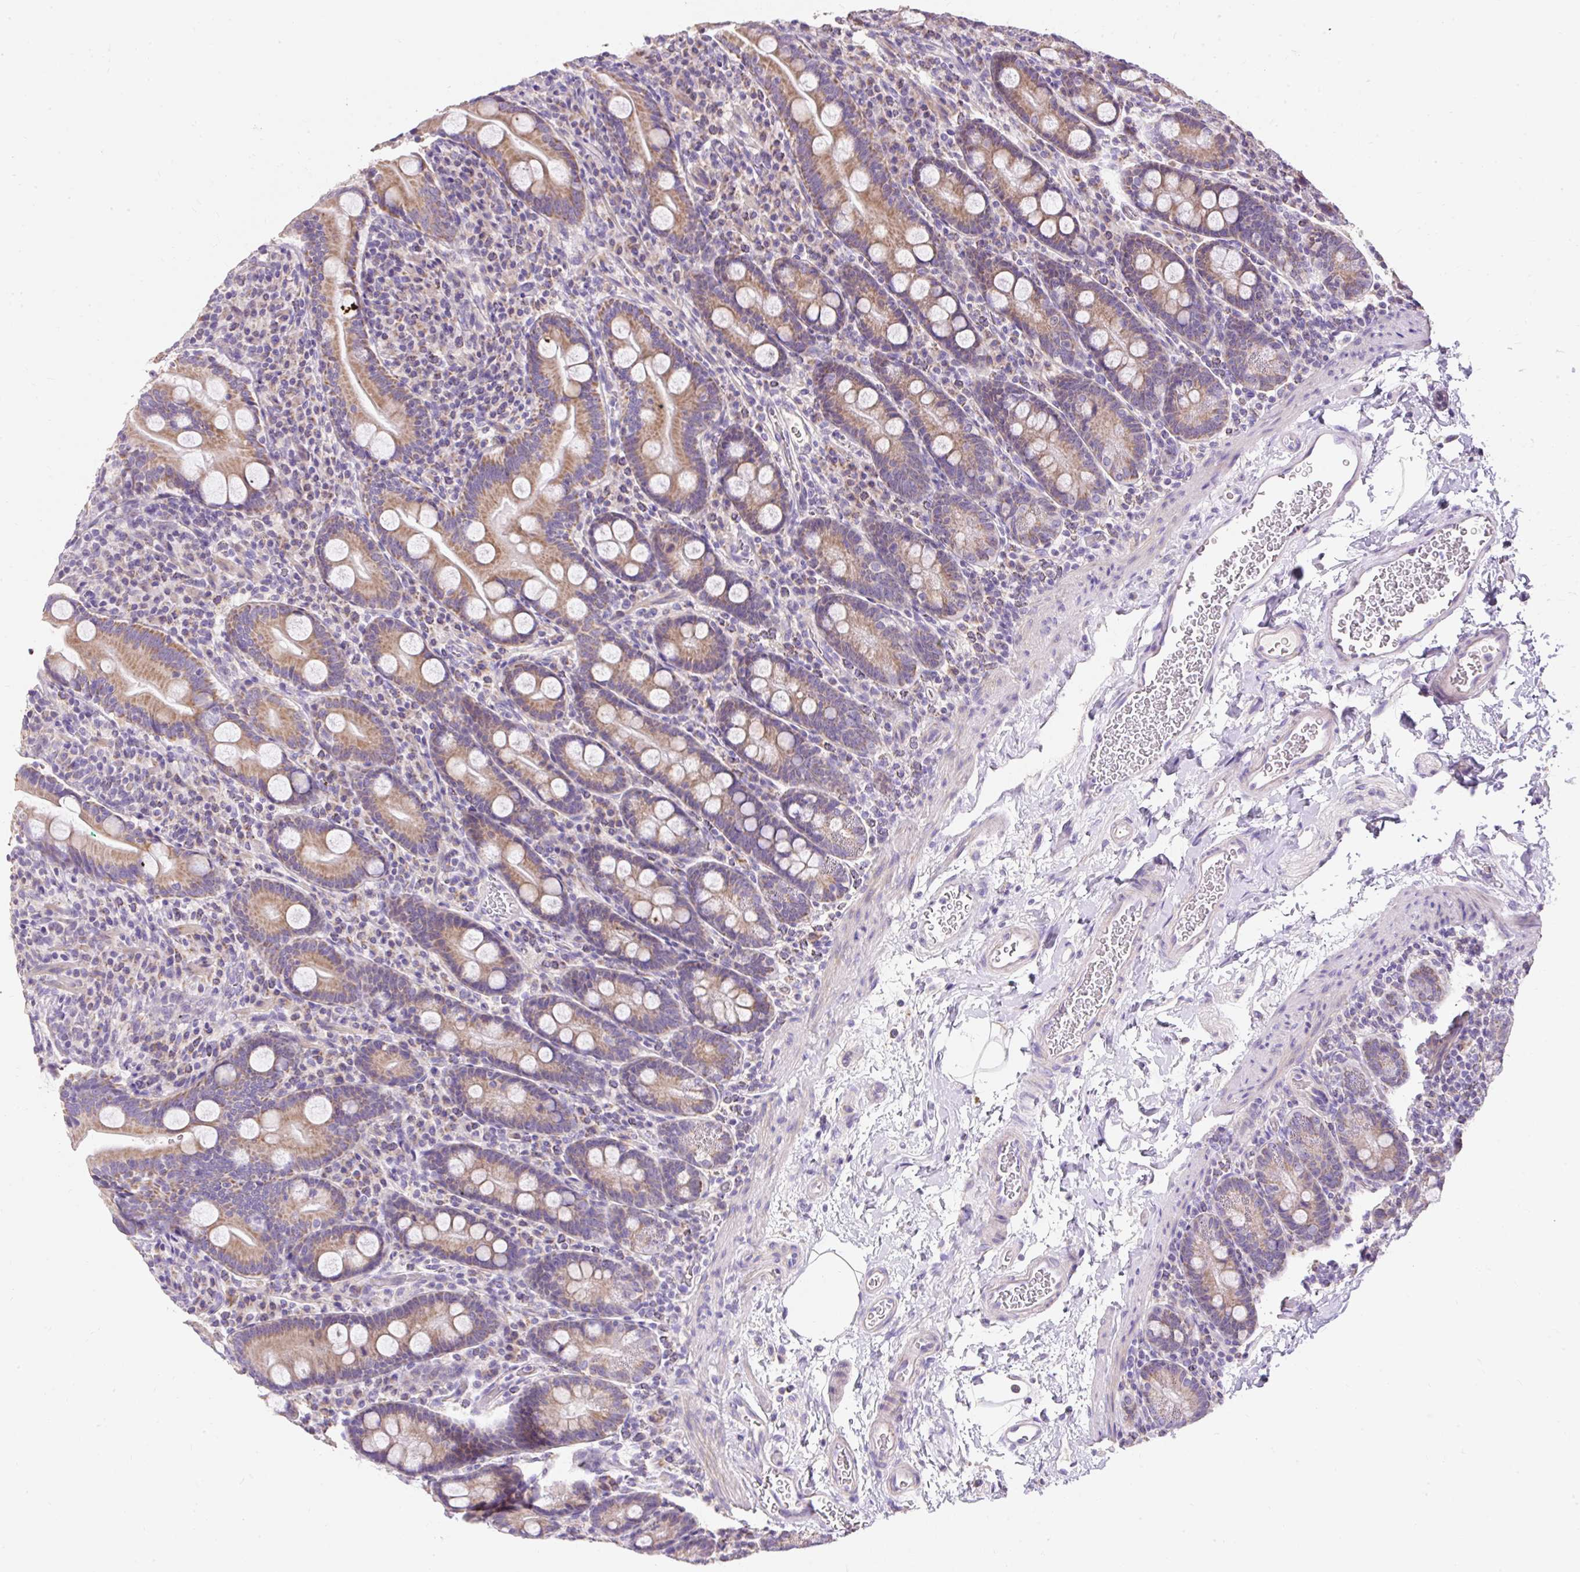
{"staining": {"intensity": "moderate", "quantity": ">75%", "location": "cytoplasmic/membranous"}, "tissue": "duodenum", "cell_type": "Glandular cells", "image_type": "normal", "snomed": [{"axis": "morphology", "description": "Normal tissue, NOS"}, {"axis": "topography", "description": "Duodenum"}], "caption": "Human duodenum stained with a brown dye demonstrates moderate cytoplasmic/membranous positive positivity in about >75% of glandular cells.", "gene": "PMAIP1", "patient": {"sex": "male", "age": 35}}